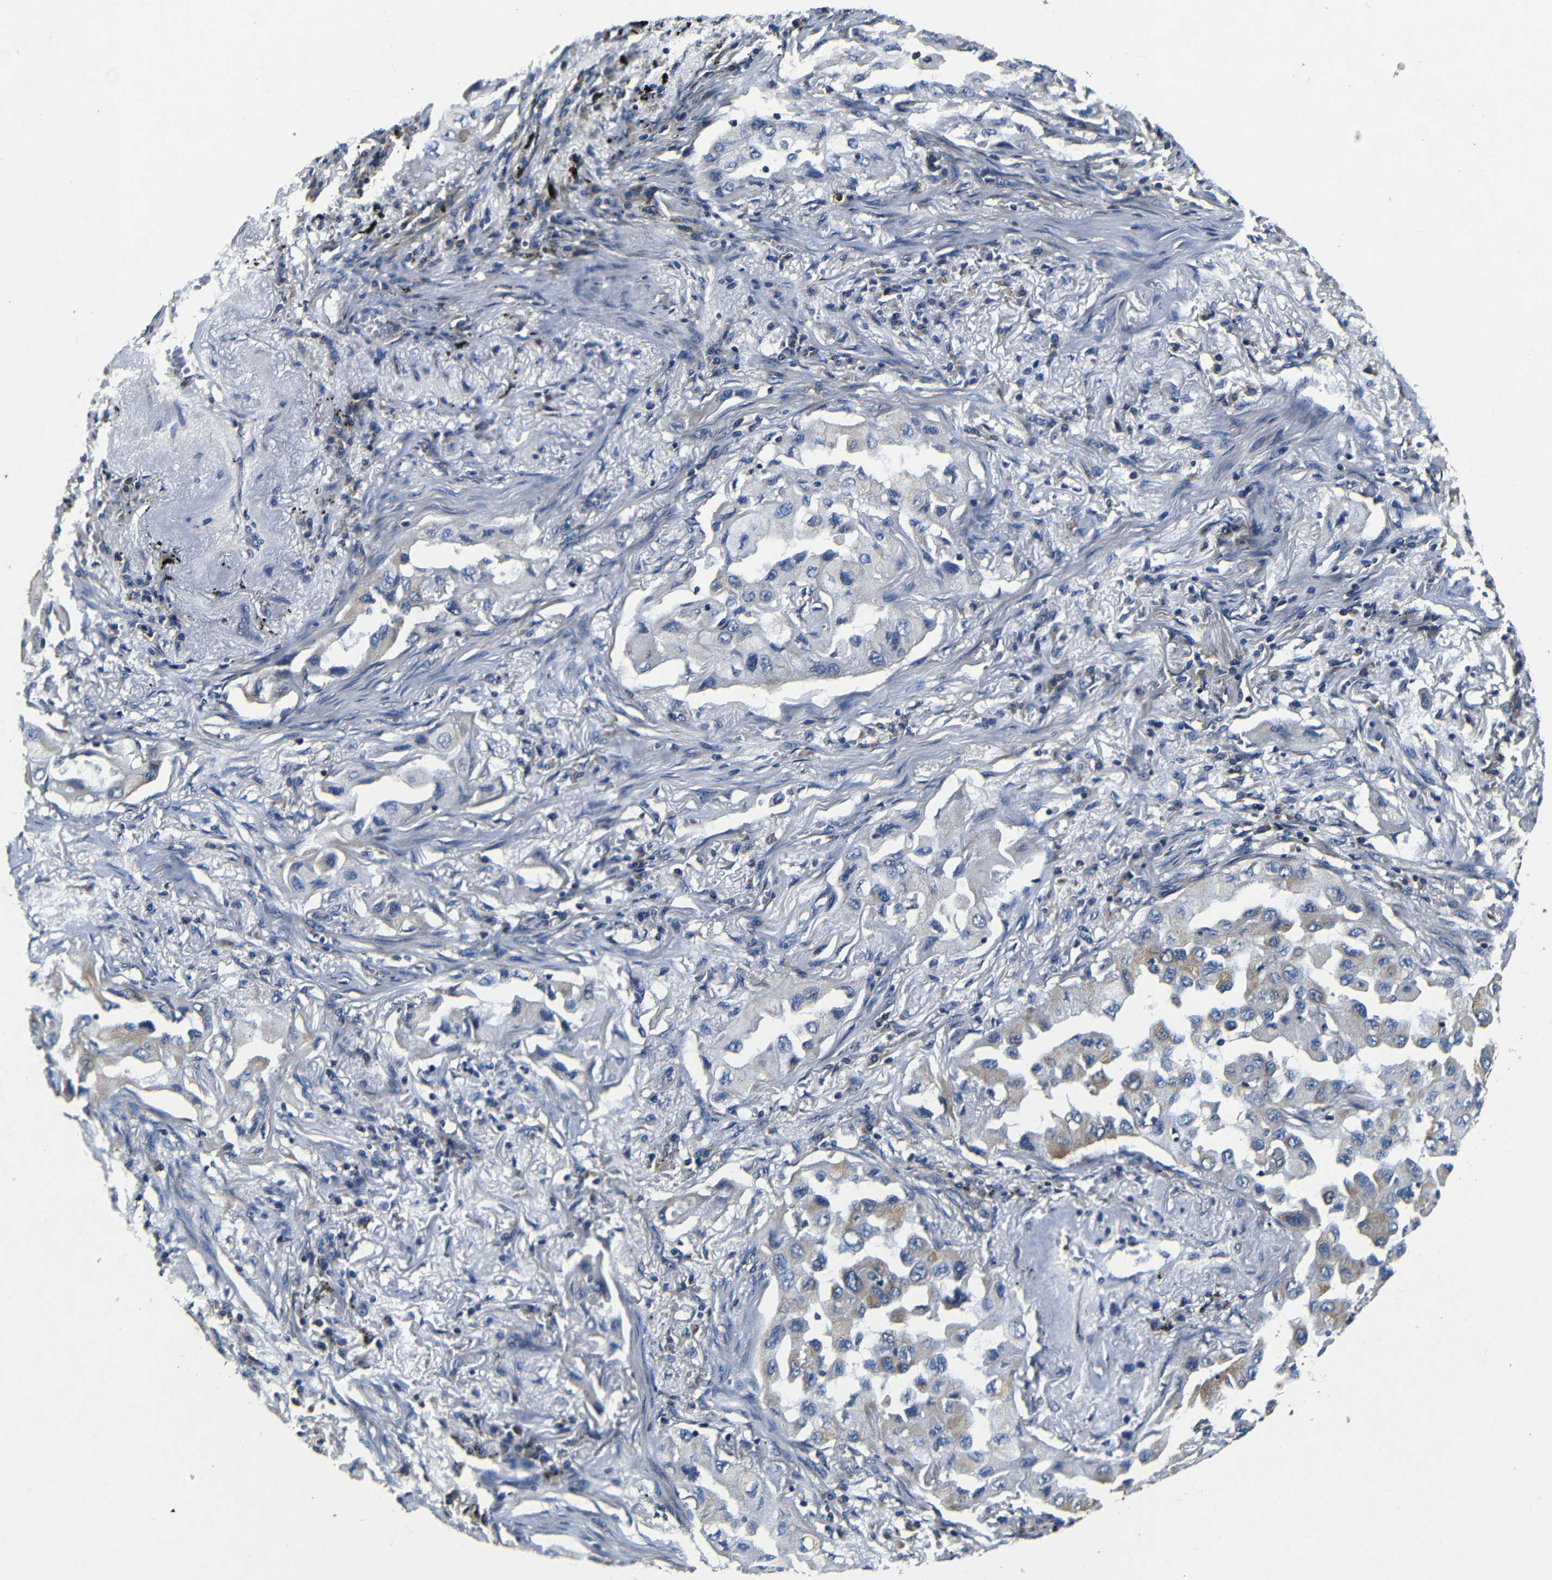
{"staining": {"intensity": "weak", "quantity": "<25%", "location": "cytoplasmic/membranous"}, "tissue": "lung cancer", "cell_type": "Tumor cells", "image_type": "cancer", "snomed": [{"axis": "morphology", "description": "Adenocarcinoma, NOS"}, {"axis": "topography", "description": "Lung"}], "caption": "The immunohistochemistry (IHC) image has no significant positivity in tumor cells of lung cancer tissue. (Stains: DAB immunohistochemistry with hematoxylin counter stain, Microscopy: brightfield microscopy at high magnification).", "gene": "MTX1", "patient": {"sex": "female", "age": 65}}